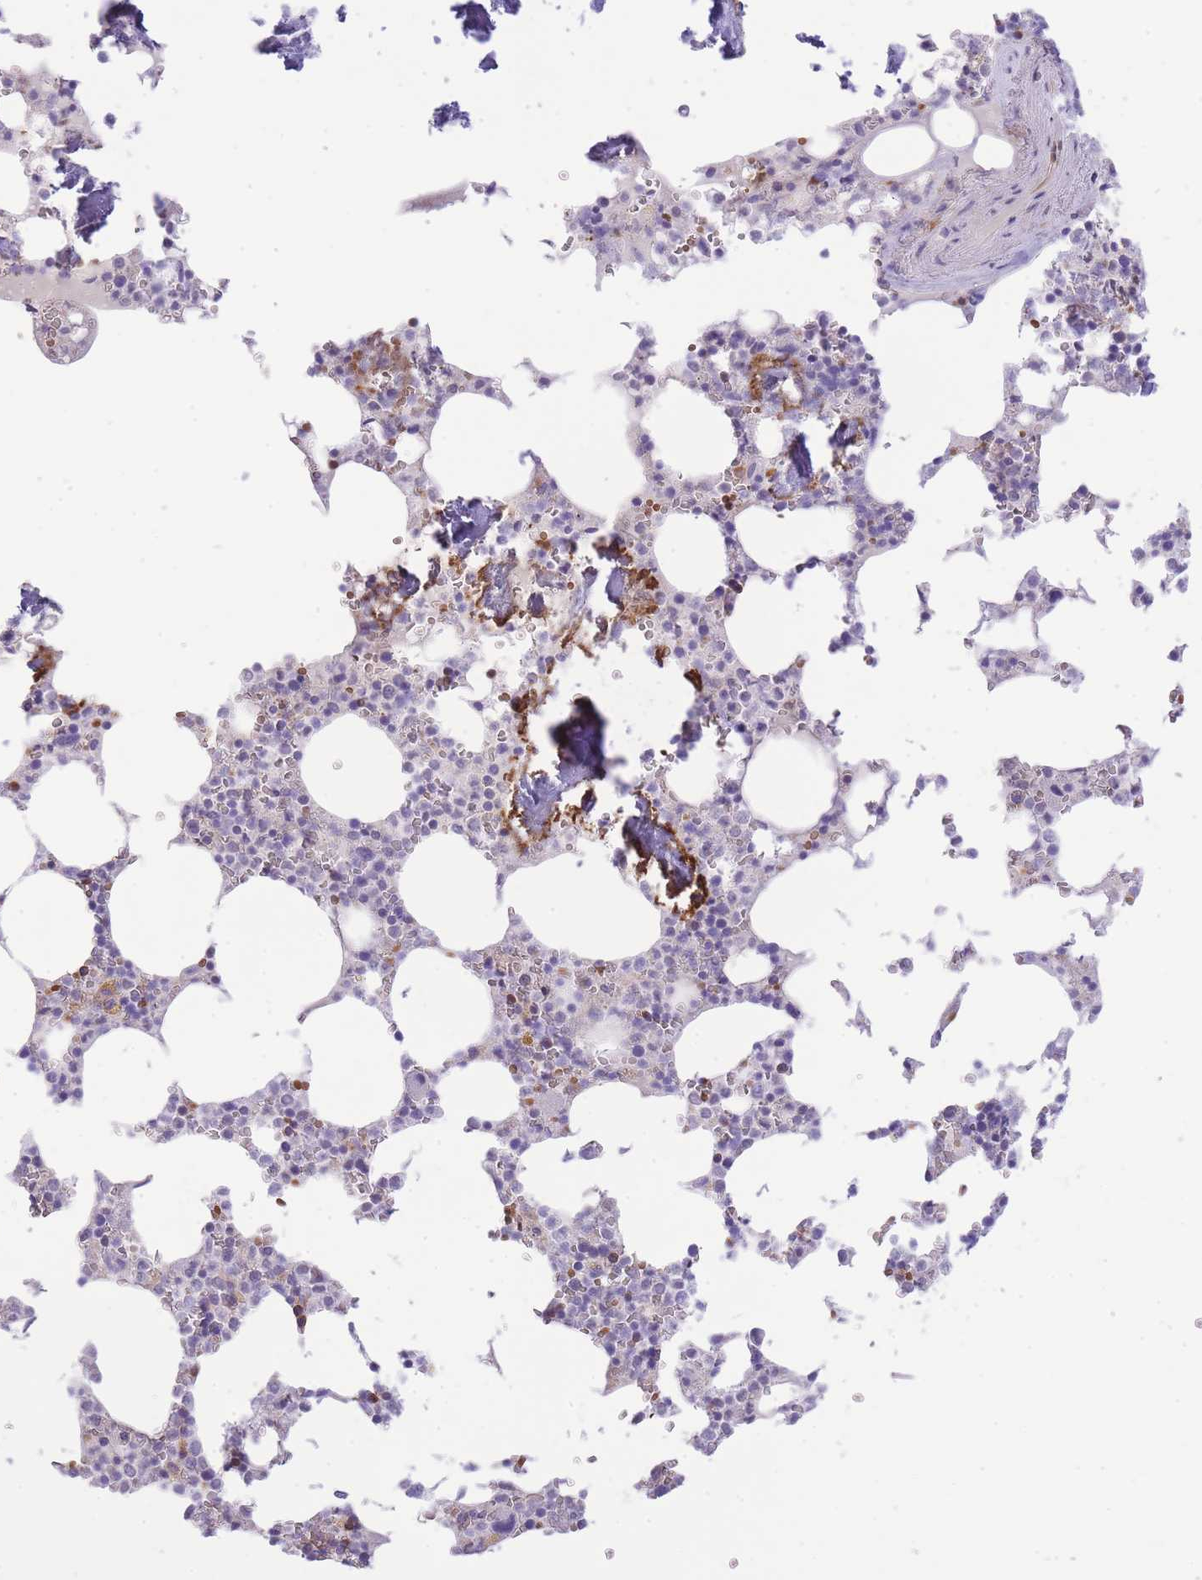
{"staining": {"intensity": "moderate", "quantity": "<25%", "location": "cytoplasmic/membranous"}, "tissue": "bone marrow", "cell_type": "Hematopoietic cells", "image_type": "normal", "snomed": [{"axis": "morphology", "description": "Normal tissue, NOS"}, {"axis": "topography", "description": "Bone marrow"}], "caption": "Immunohistochemical staining of unremarkable bone marrow reveals low levels of moderate cytoplasmic/membranous staining in approximately <25% of hematopoietic cells.", "gene": "MEIOSIN", "patient": {"sex": "male", "age": 64}}